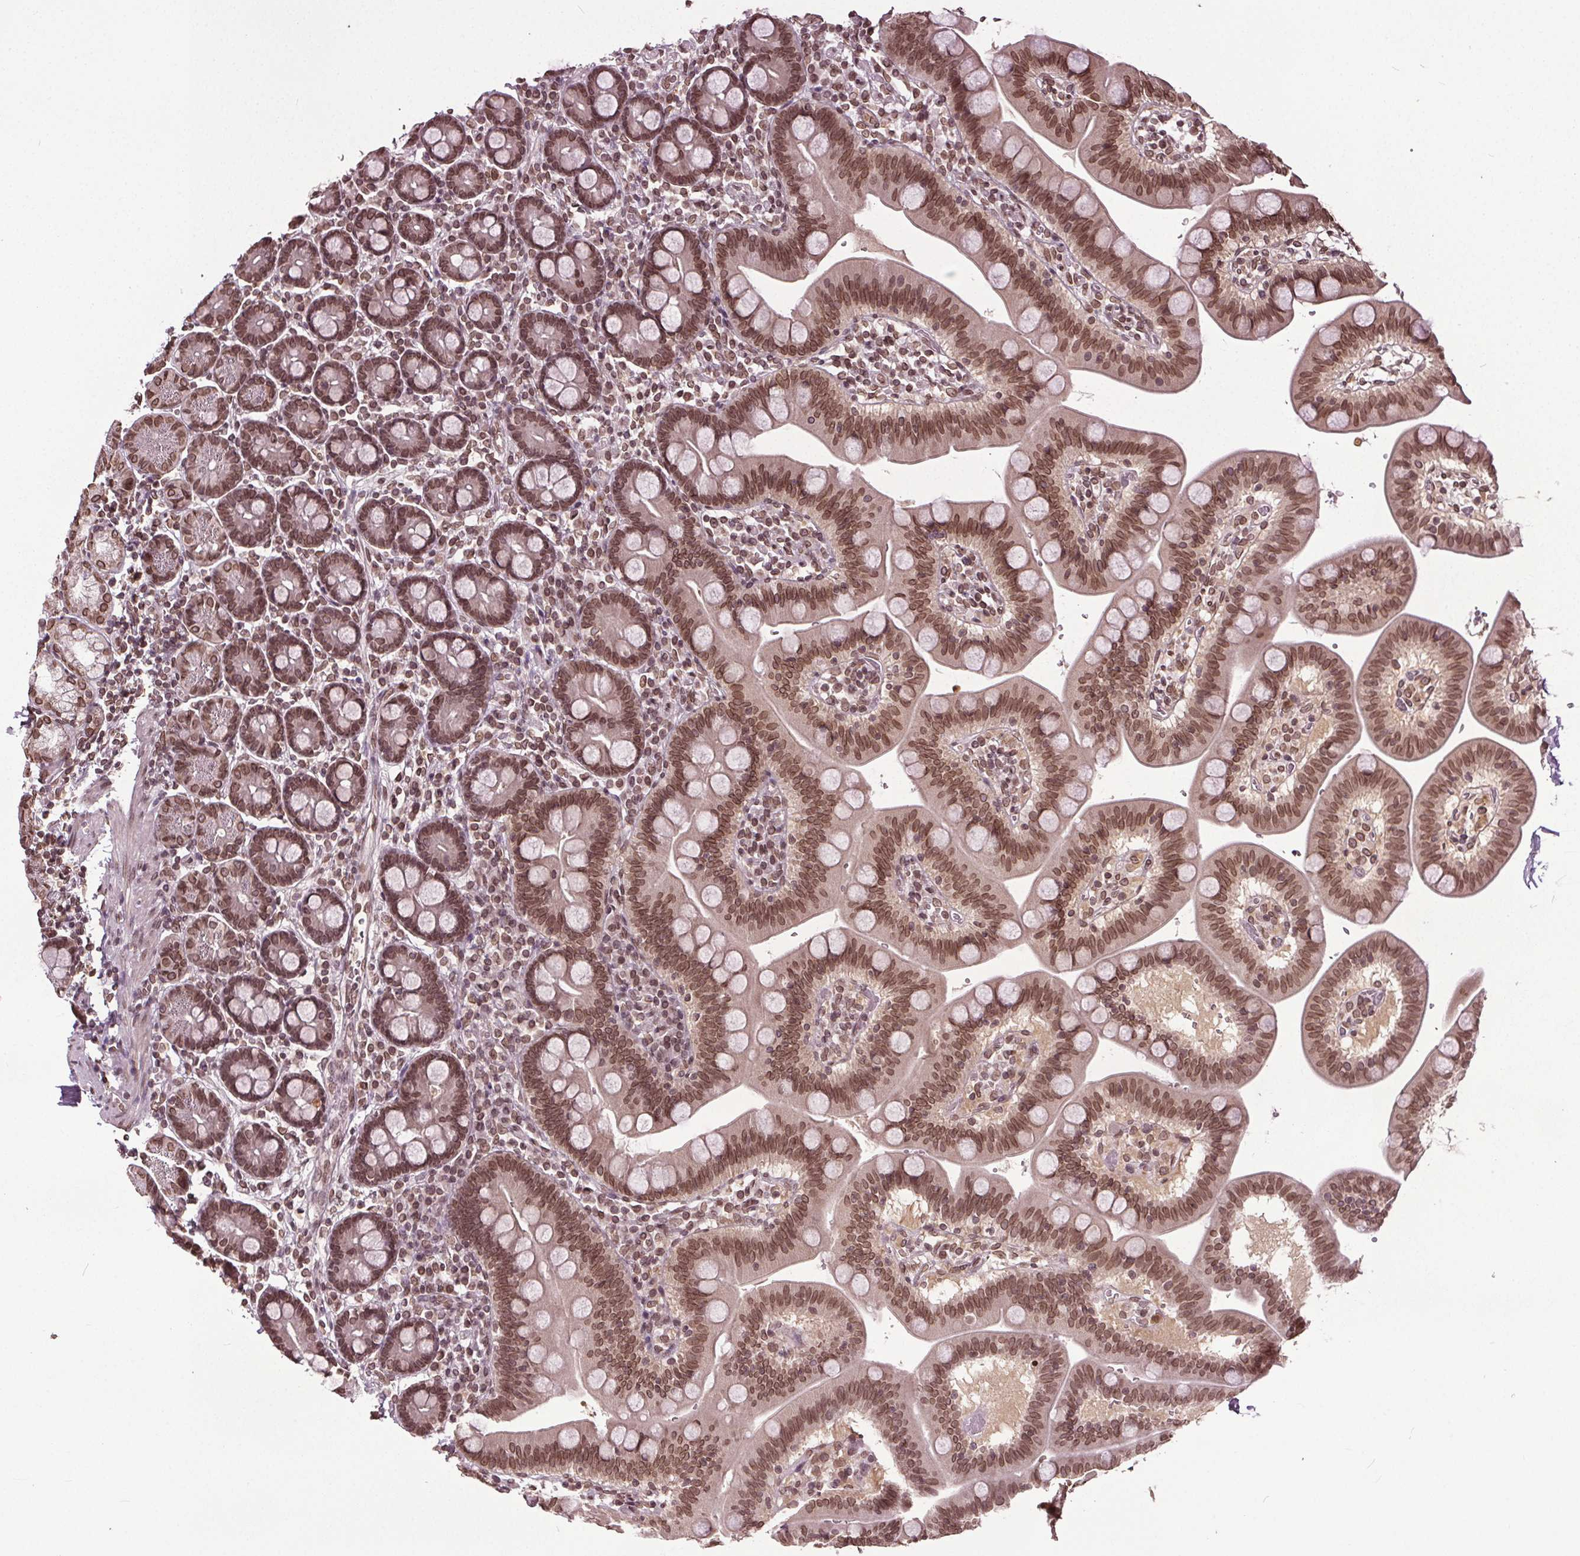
{"staining": {"intensity": "moderate", "quantity": ">75%", "location": "cytoplasmic/membranous,nuclear"}, "tissue": "duodenum", "cell_type": "Glandular cells", "image_type": "normal", "snomed": [{"axis": "morphology", "description": "Normal tissue, NOS"}, {"axis": "topography", "description": "Pancreas"}, {"axis": "topography", "description": "Duodenum"}], "caption": "DAB (3,3'-diaminobenzidine) immunohistochemical staining of unremarkable duodenum reveals moderate cytoplasmic/membranous,nuclear protein staining in about >75% of glandular cells. The staining is performed using DAB brown chromogen to label protein expression. The nuclei are counter-stained blue using hematoxylin.", "gene": "TTC39C", "patient": {"sex": "male", "age": 59}}